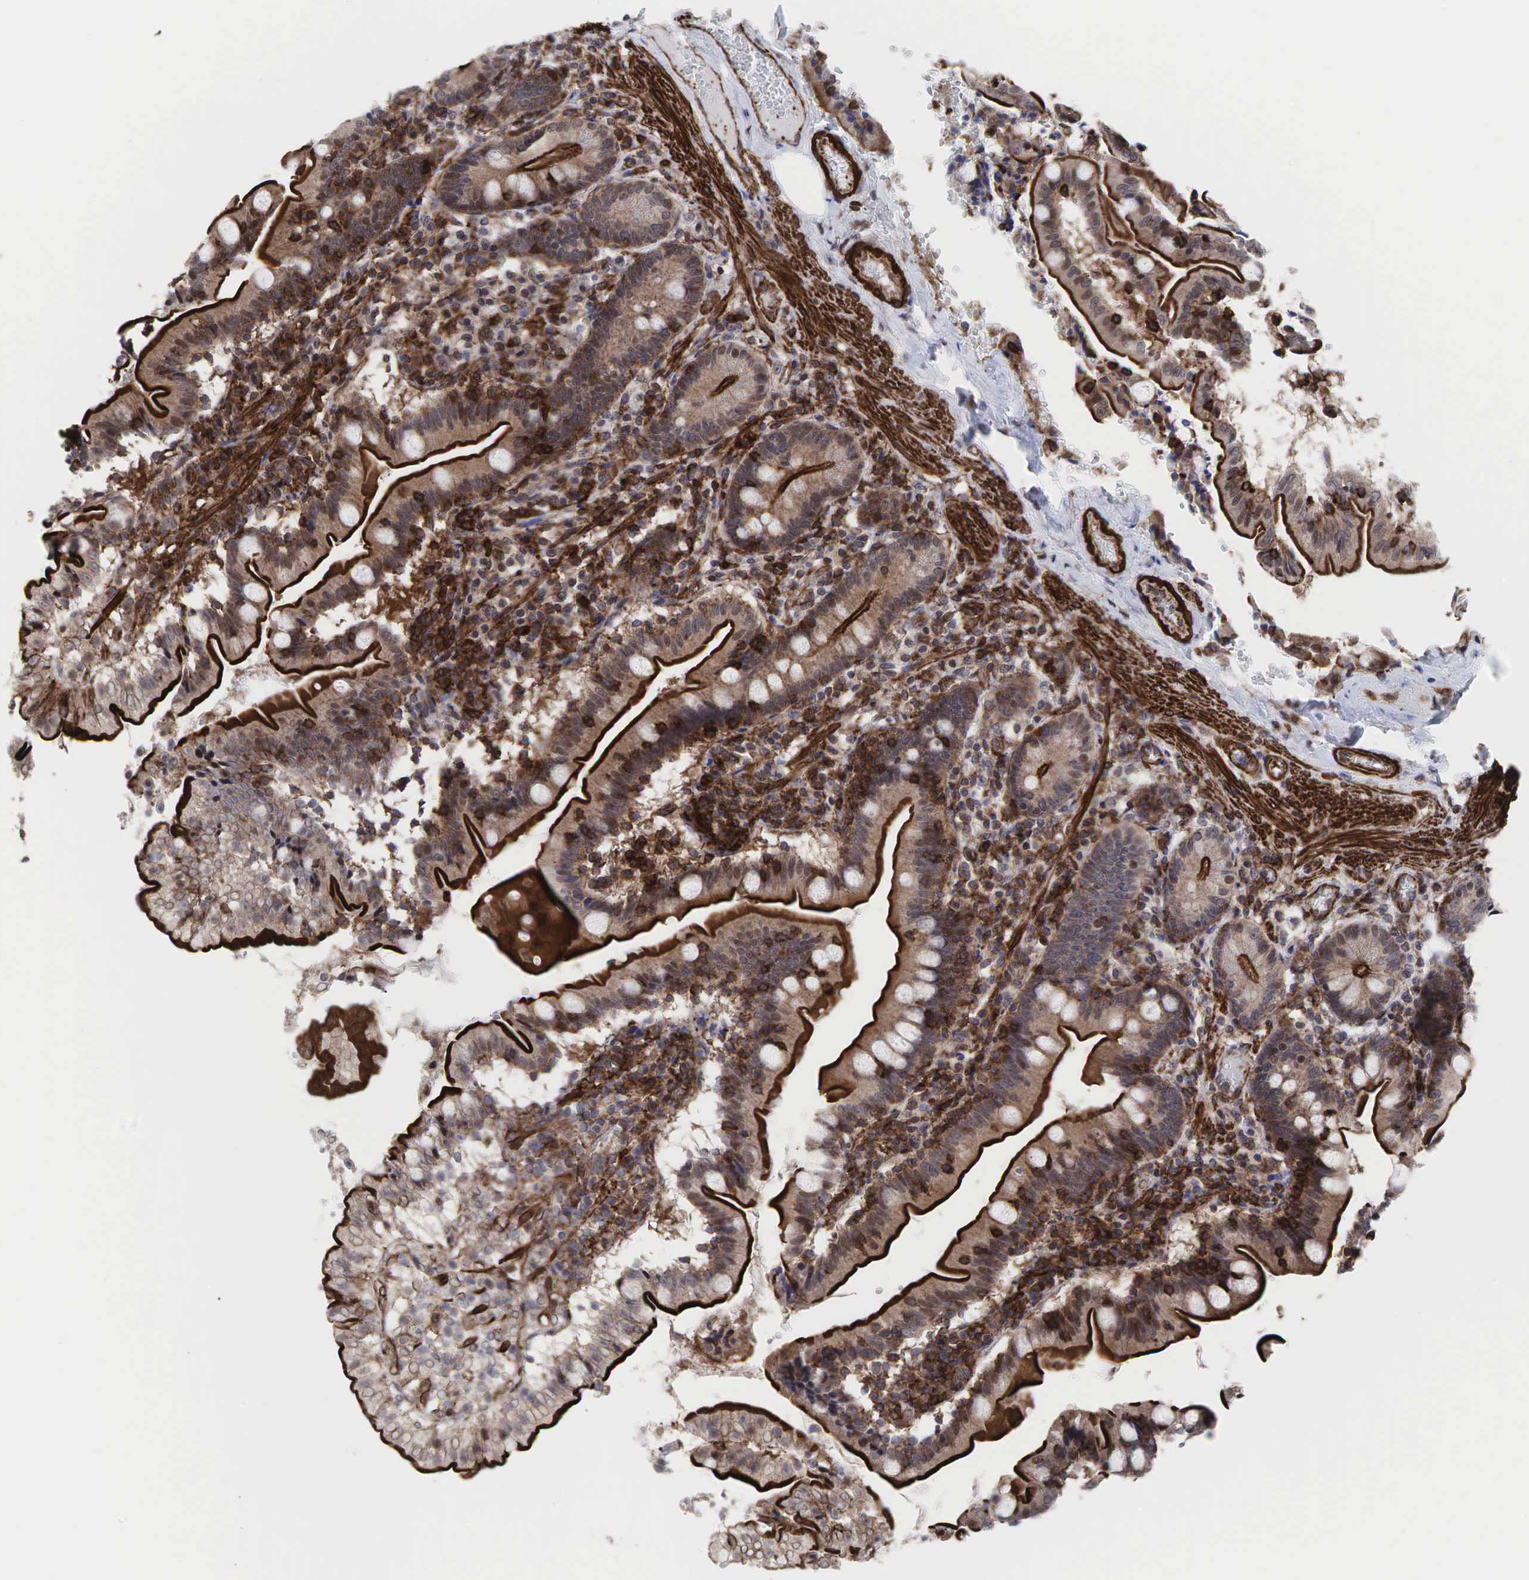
{"staining": {"intensity": "moderate", "quantity": ">75%", "location": "cytoplasmic/membranous"}, "tissue": "small intestine", "cell_type": "Glandular cells", "image_type": "normal", "snomed": [{"axis": "morphology", "description": "Normal tissue, NOS"}, {"axis": "topography", "description": "Small intestine"}], "caption": "This micrograph displays immunohistochemistry staining of benign human small intestine, with medium moderate cytoplasmic/membranous staining in approximately >75% of glandular cells.", "gene": "GPRASP1", "patient": {"sex": "female", "age": 69}}